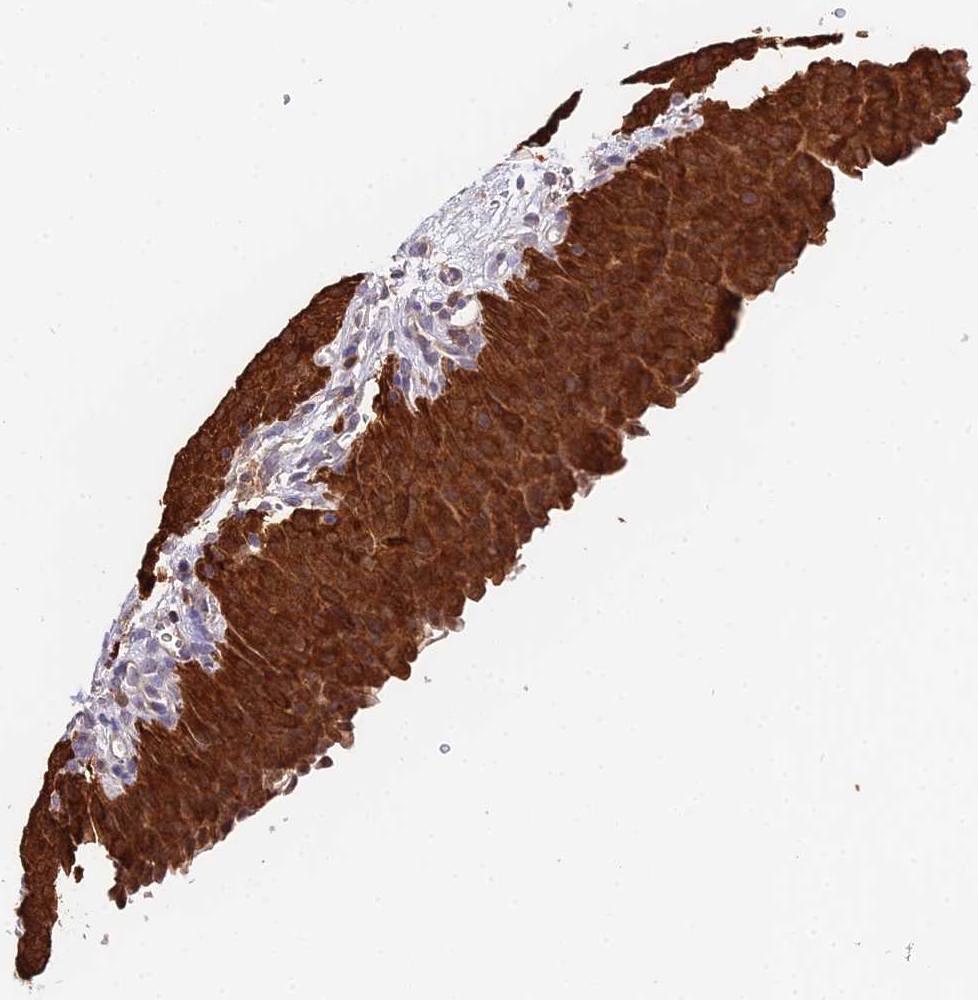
{"staining": {"intensity": "strong", "quantity": ">75%", "location": "cytoplasmic/membranous"}, "tissue": "urinary bladder", "cell_type": "Urothelial cells", "image_type": "normal", "snomed": [{"axis": "morphology", "description": "Normal tissue, NOS"}, {"axis": "morphology", "description": "Dysplasia, NOS"}, {"axis": "topography", "description": "Urinary bladder"}], "caption": "Immunohistochemistry (IHC) staining of benign urinary bladder, which displays high levels of strong cytoplasmic/membranous expression in about >75% of urothelial cells indicating strong cytoplasmic/membranous protein positivity. The staining was performed using DAB (brown) for protein detection and nuclei were counterstained in hematoxylin (blue).", "gene": "FBP1", "patient": {"sex": "male", "age": 35}}